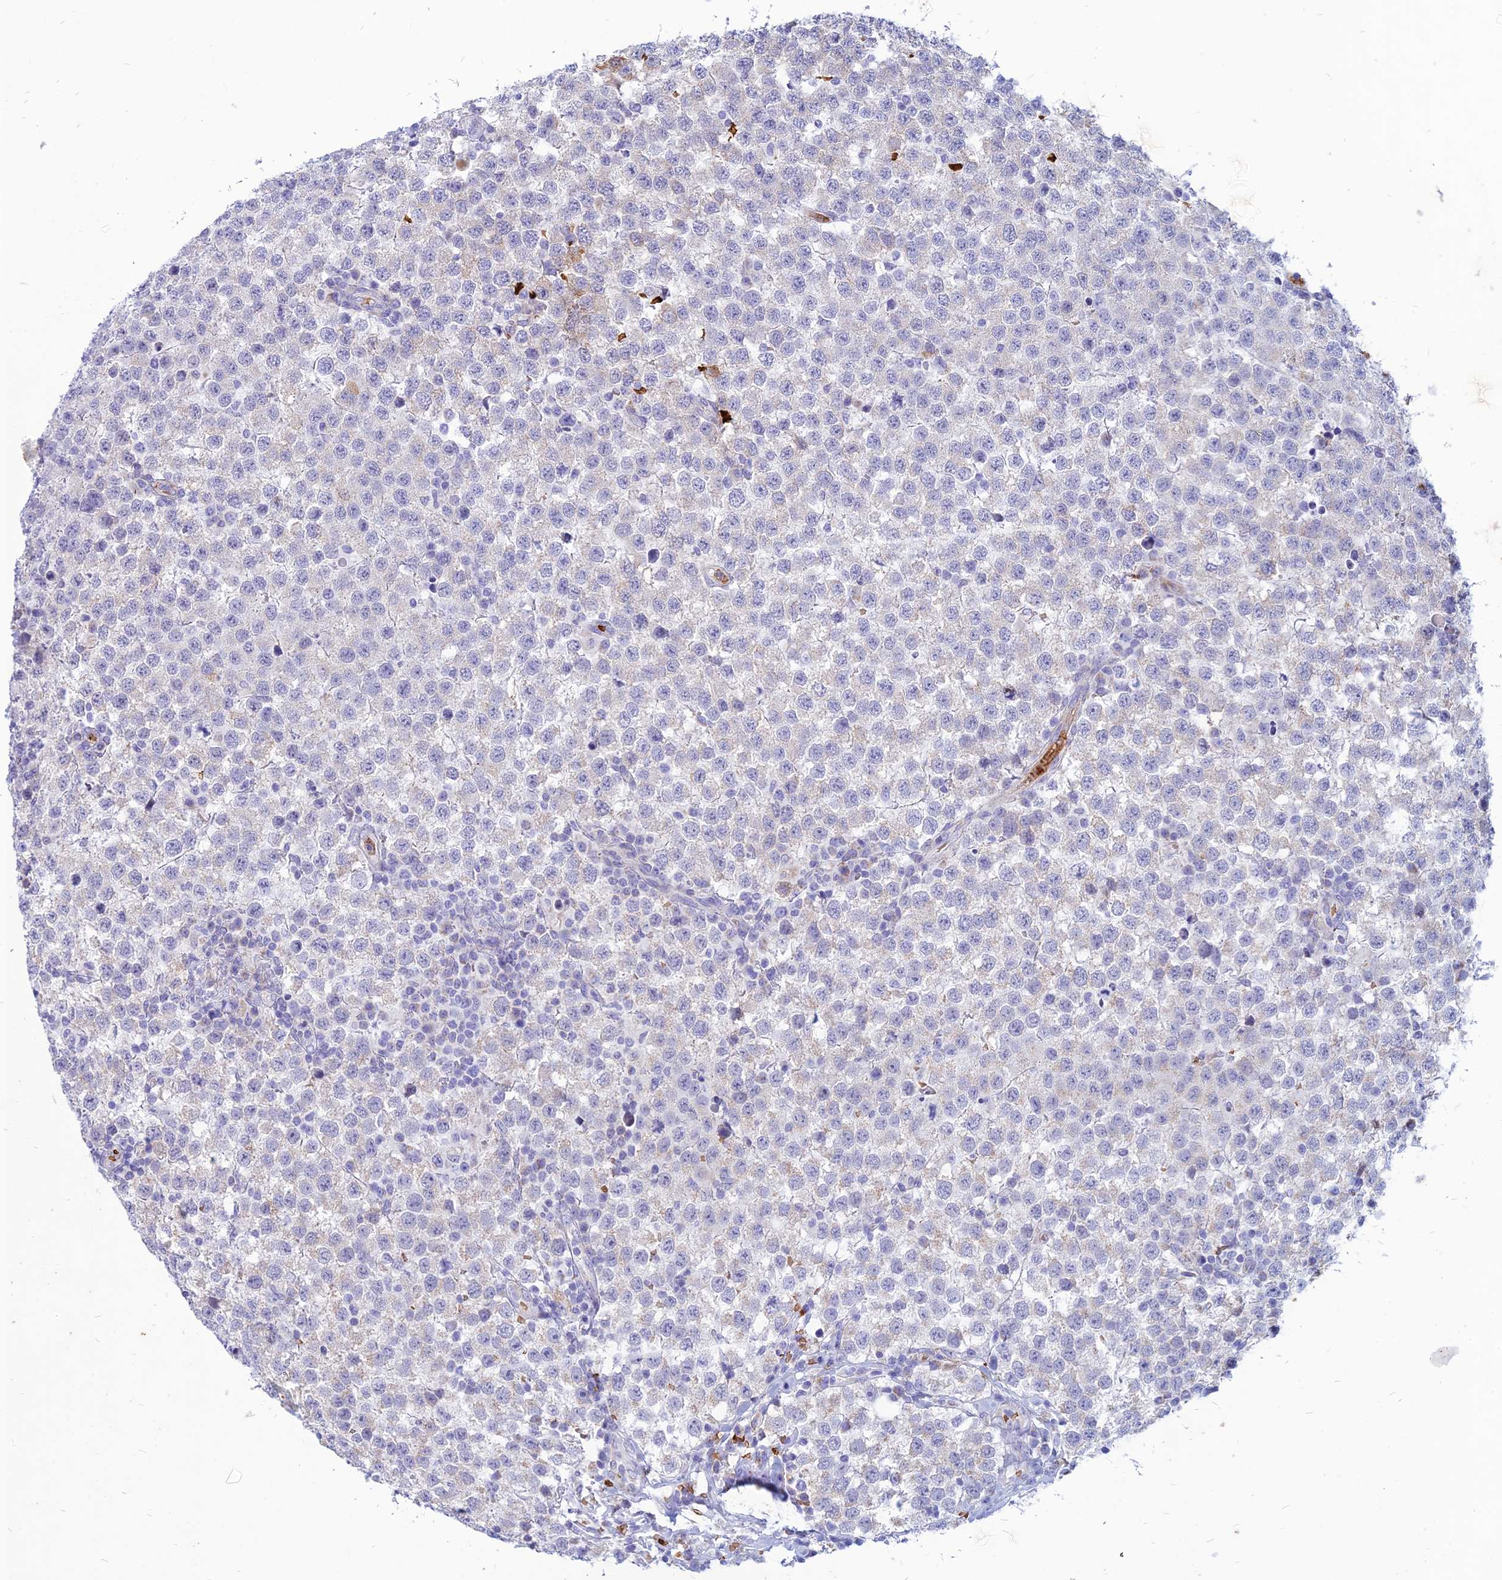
{"staining": {"intensity": "negative", "quantity": "none", "location": "none"}, "tissue": "testis cancer", "cell_type": "Tumor cells", "image_type": "cancer", "snomed": [{"axis": "morphology", "description": "Seminoma, NOS"}, {"axis": "topography", "description": "Testis"}], "caption": "Tumor cells show no significant positivity in testis cancer.", "gene": "HHAT", "patient": {"sex": "male", "age": 34}}